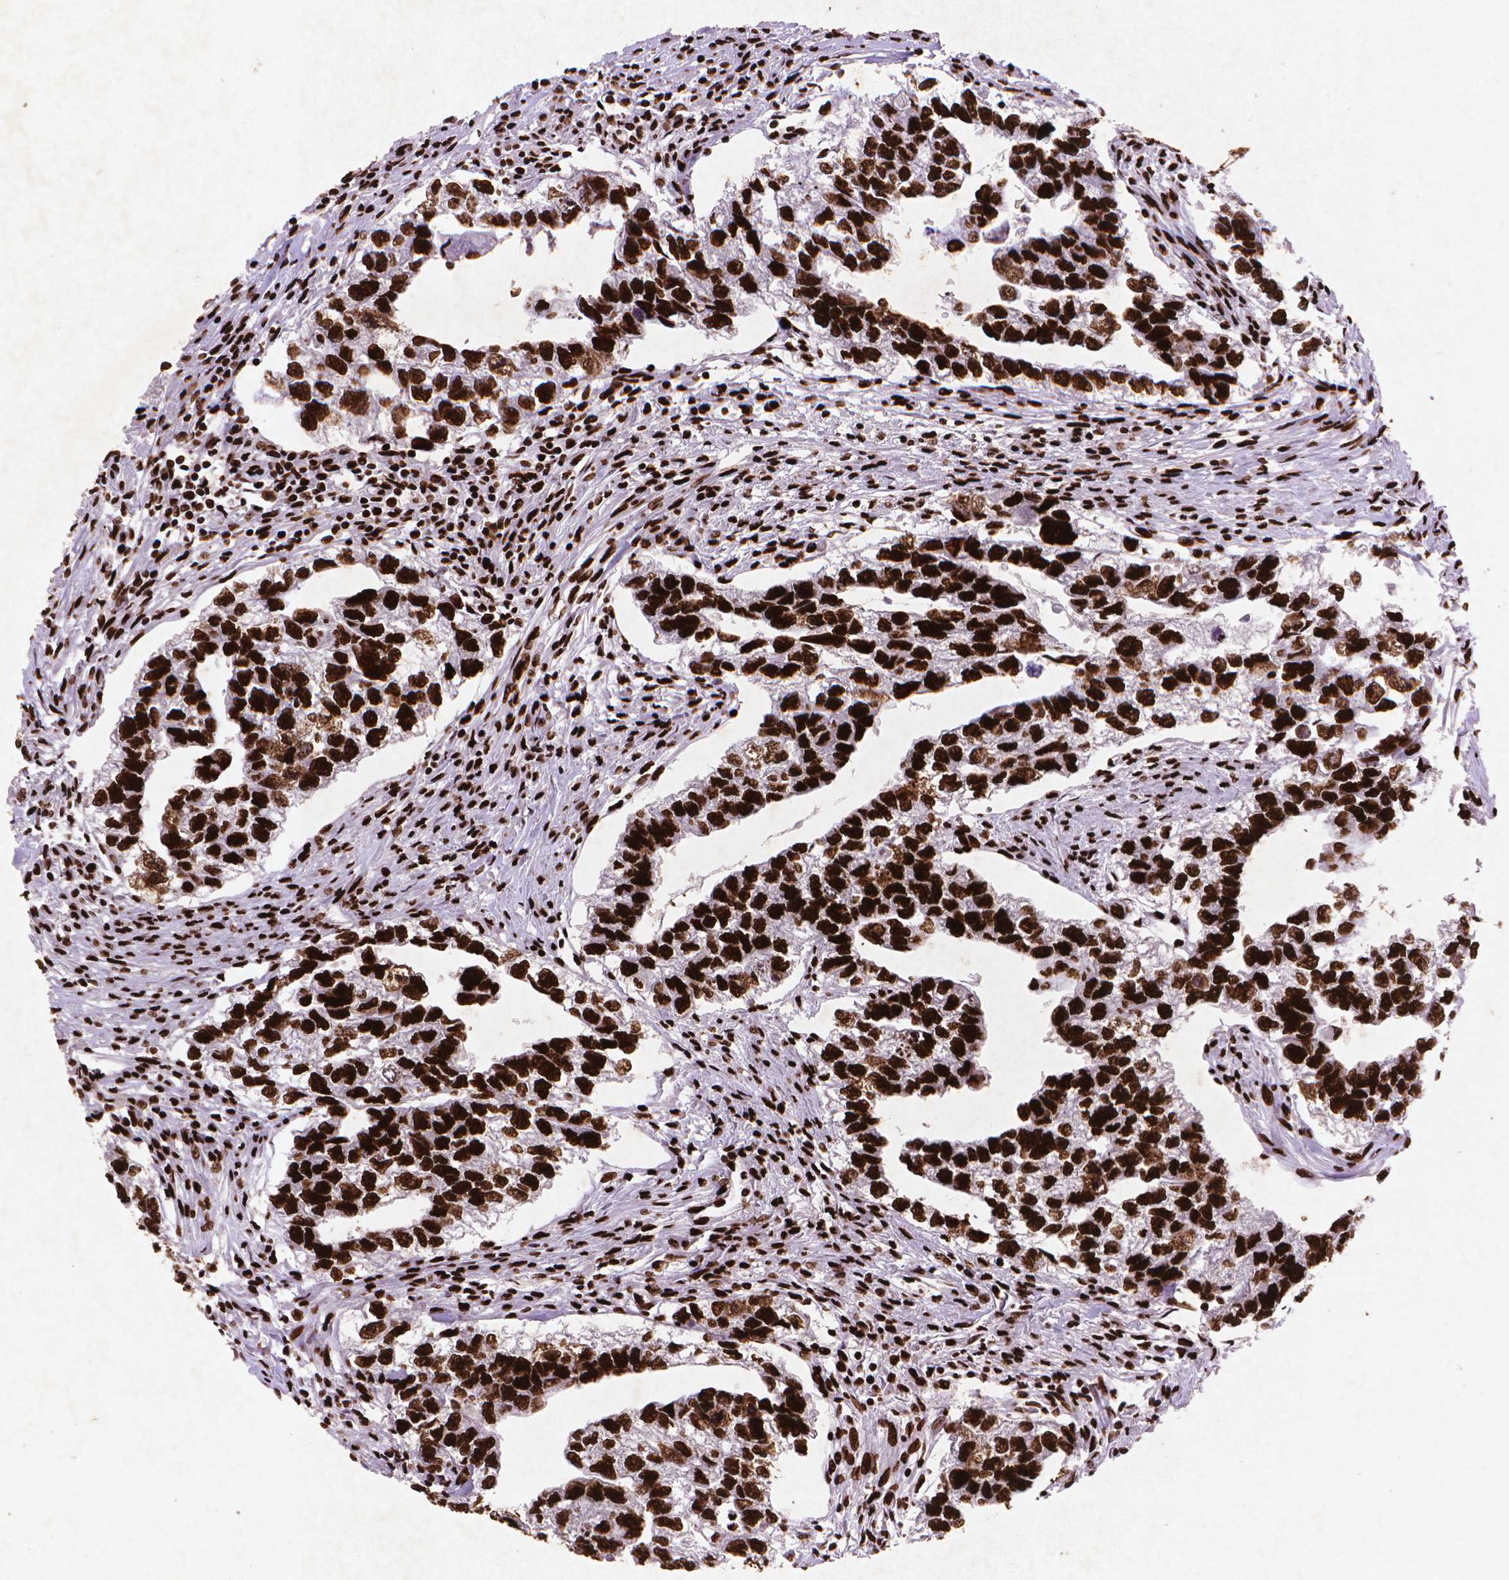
{"staining": {"intensity": "strong", "quantity": ">75%", "location": "nuclear"}, "tissue": "testis cancer", "cell_type": "Tumor cells", "image_type": "cancer", "snomed": [{"axis": "morphology", "description": "Carcinoma, Embryonal, NOS"}, {"axis": "morphology", "description": "Teratoma, malignant, NOS"}, {"axis": "topography", "description": "Testis"}], "caption": "Testis malignant teratoma stained with DAB immunohistochemistry shows high levels of strong nuclear staining in approximately >75% of tumor cells.", "gene": "CITED2", "patient": {"sex": "male", "age": 44}}